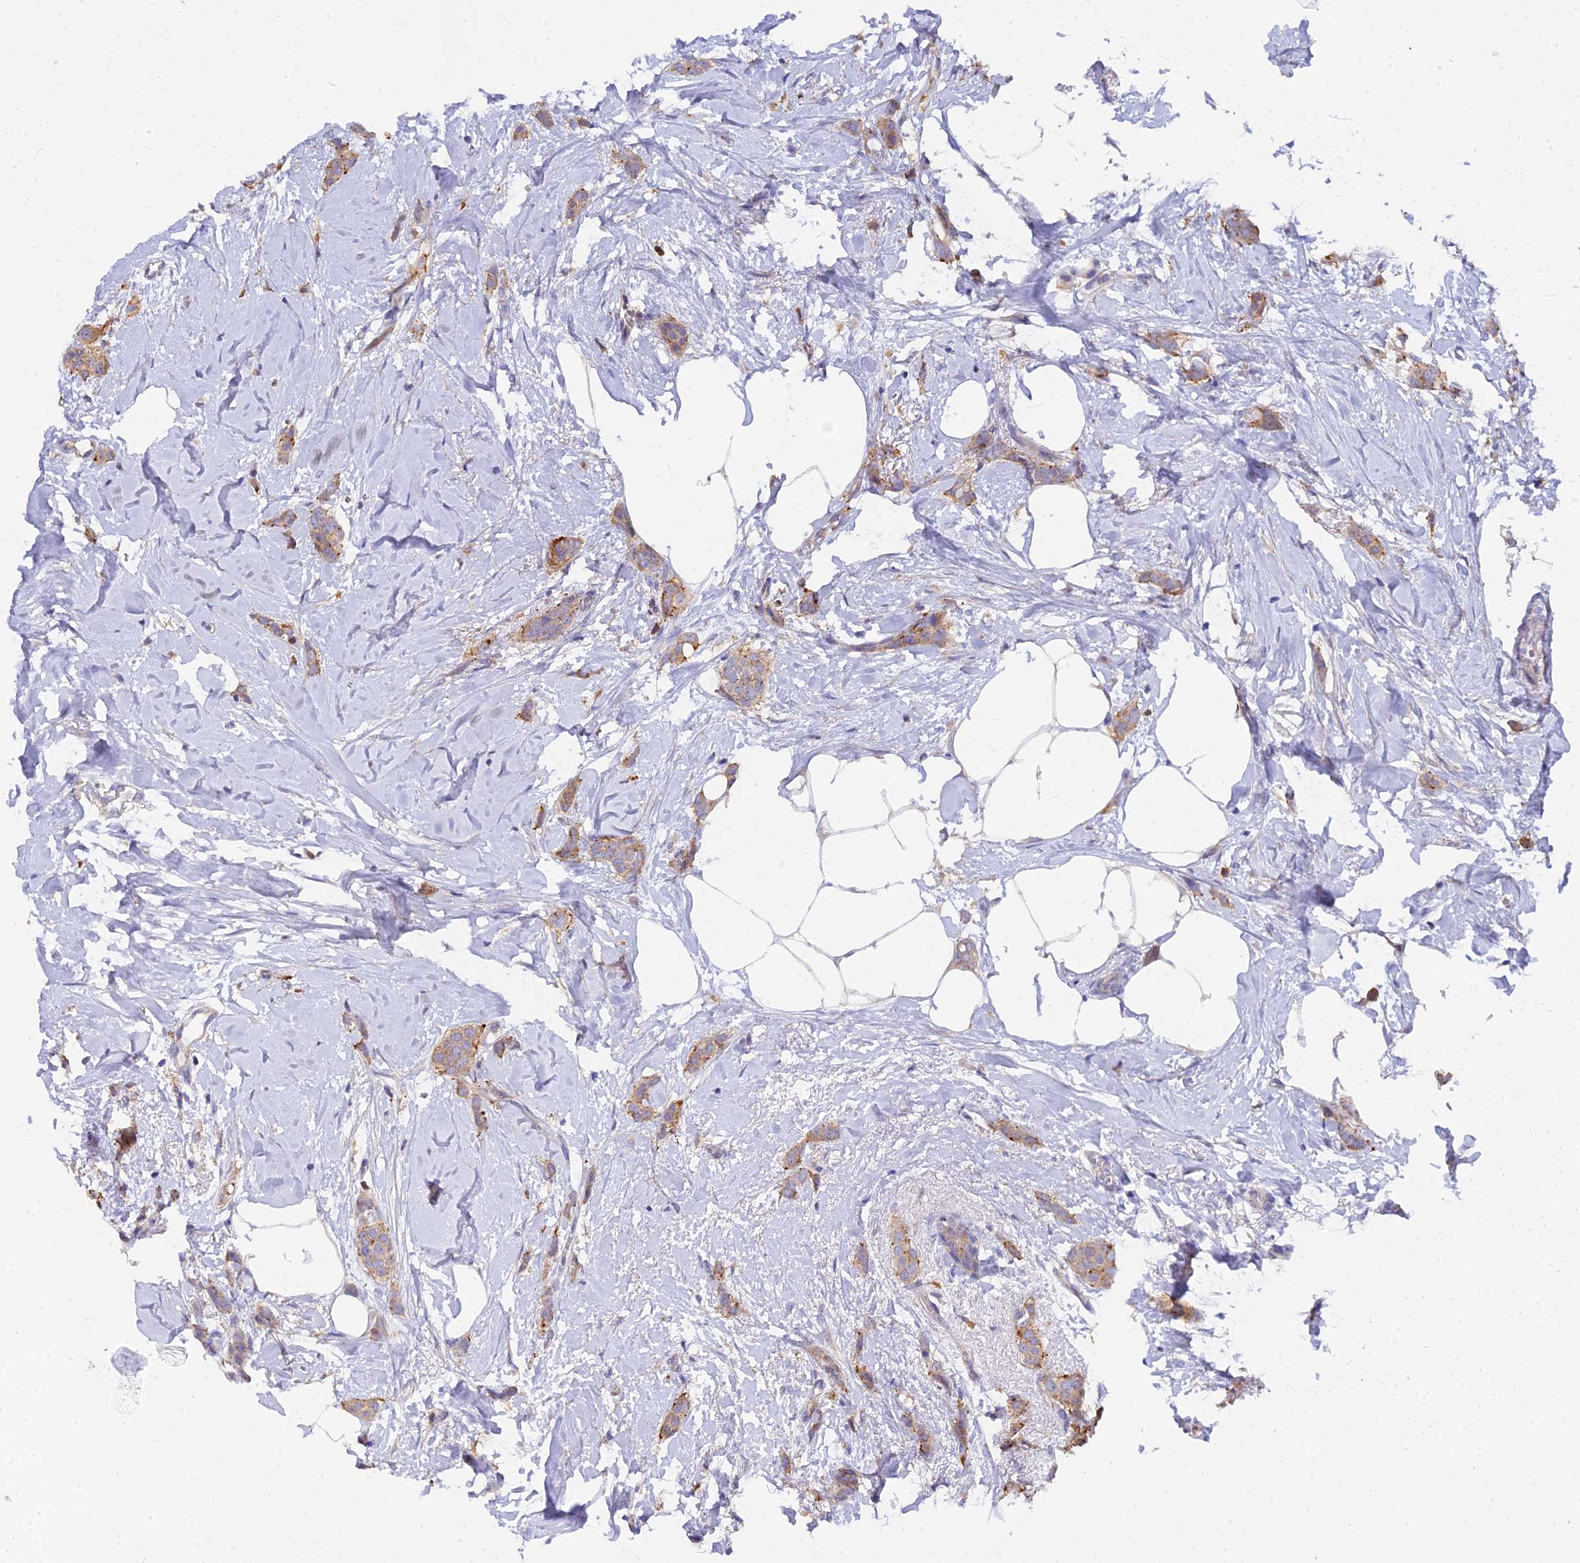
{"staining": {"intensity": "moderate", "quantity": "25%-75%", "location": "cytoplasmic/membranous"}, "tissue": "breast cancer", "cell_type": "Tumor cells", "image_type": "cancer", "snomed": [{"axis": "morphology", "description": "Duct carcinoma"}, {"axis": "topography", "description": "Breast"}], "caption": "Immunohistochemistry of human breast cancer (infiltrating ductal carcinoma) displays medium levels of moderate cytoplasmic/membranous positivity in approximately 25%-75% of tumor cells.", "gene": "ARL8B", "patient": {"sex": "female", "age": 72}}